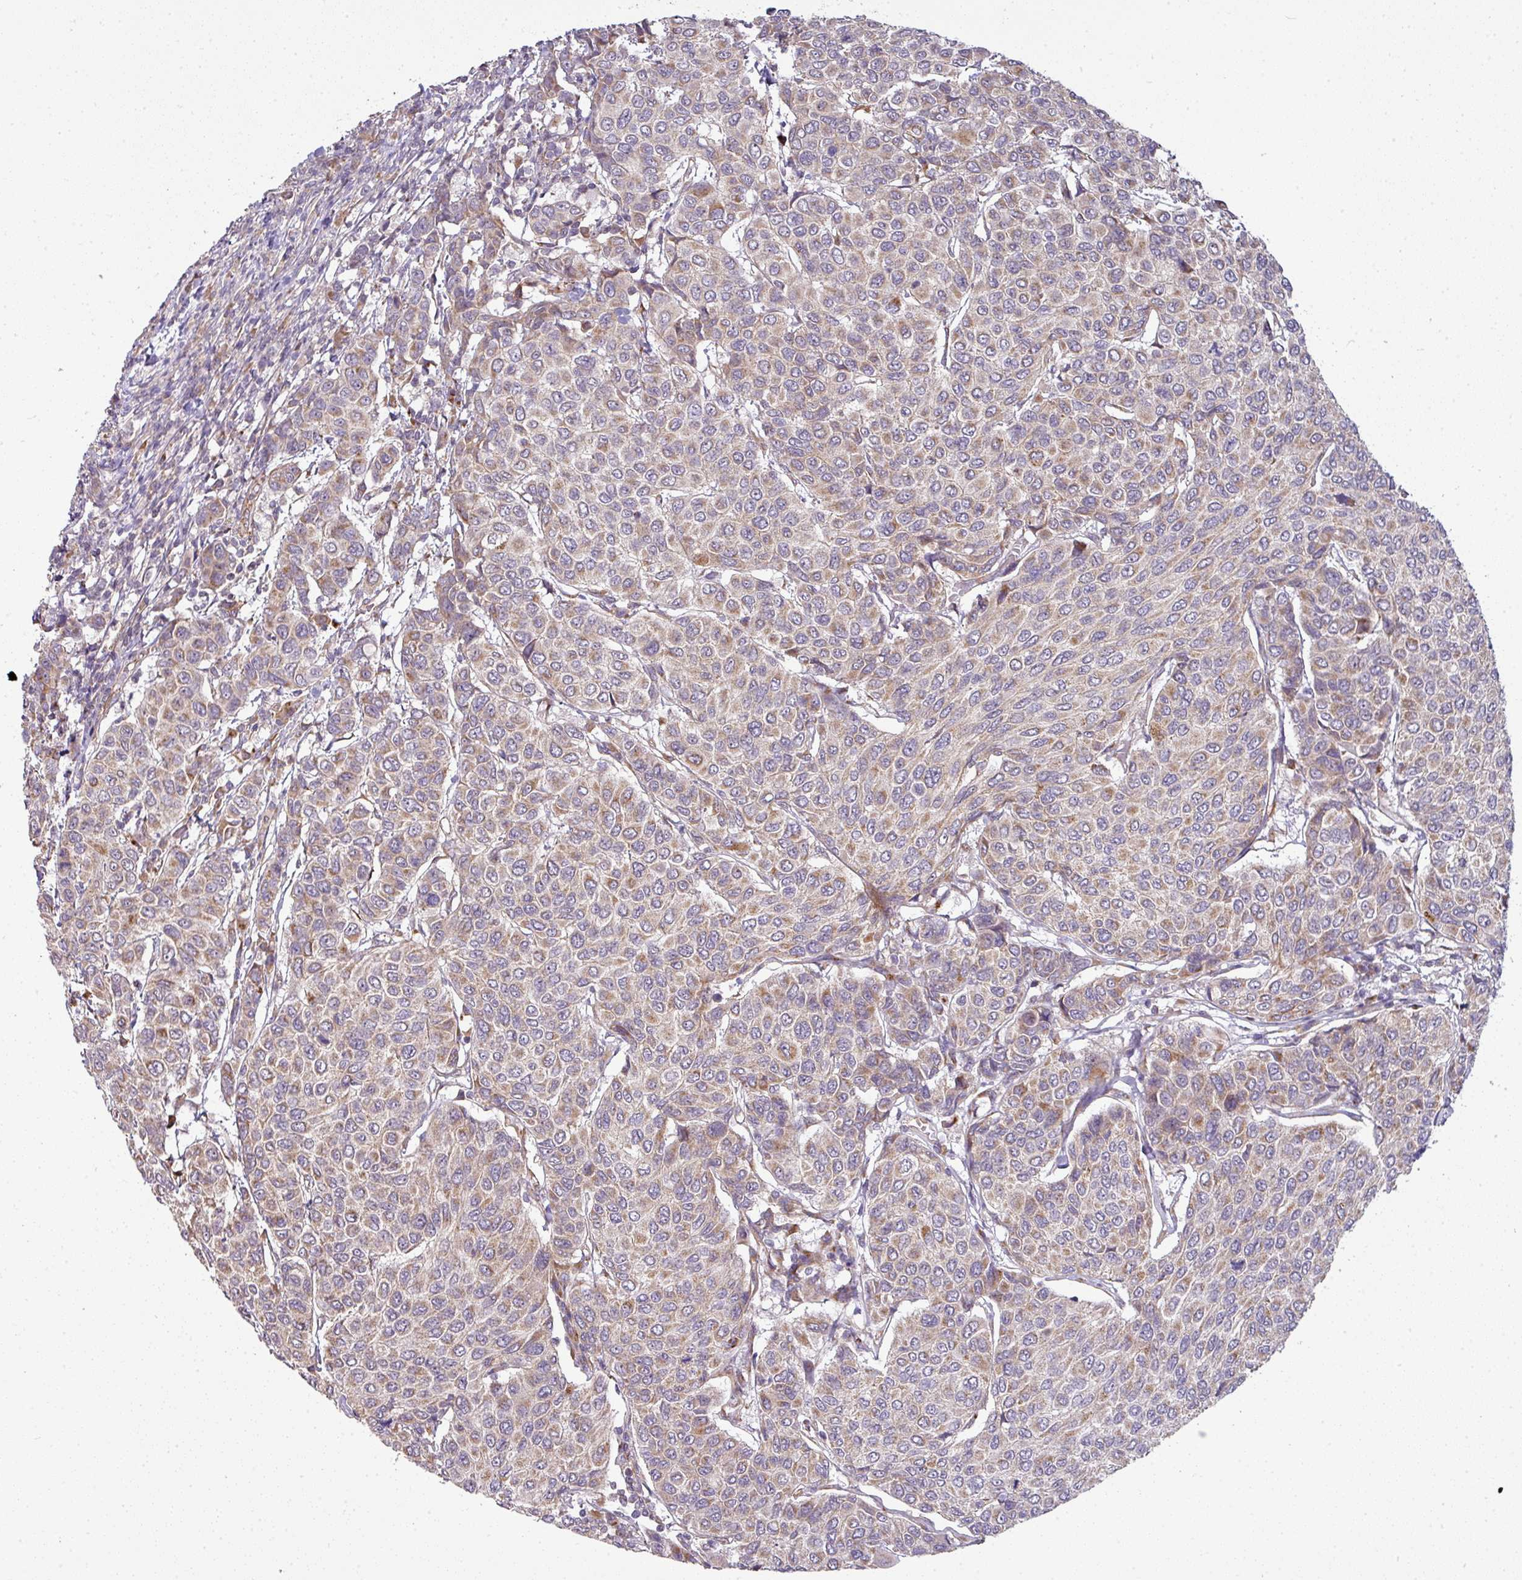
{"staining": {"intensity": "moderate", "quantity": "25%-75%", "location": "cytoplasmic/membranous"}, "tissue": "breast cancer", "cell_type": "Tumor cells", "image_type": "cancer", "snomed": [{"axis": "morphology", "description": "Duct carcinoma"}, {"axis": "topography", "description": "Breast"}], "caption": "Moderate cytoplasmic/membranous positivity is appreciated in about 25%-75% of tumor cells in invasive ductal carcinoma (breast).", "gene": "TIMMDC1", "patient": {"sex": "female", "age": 55}}